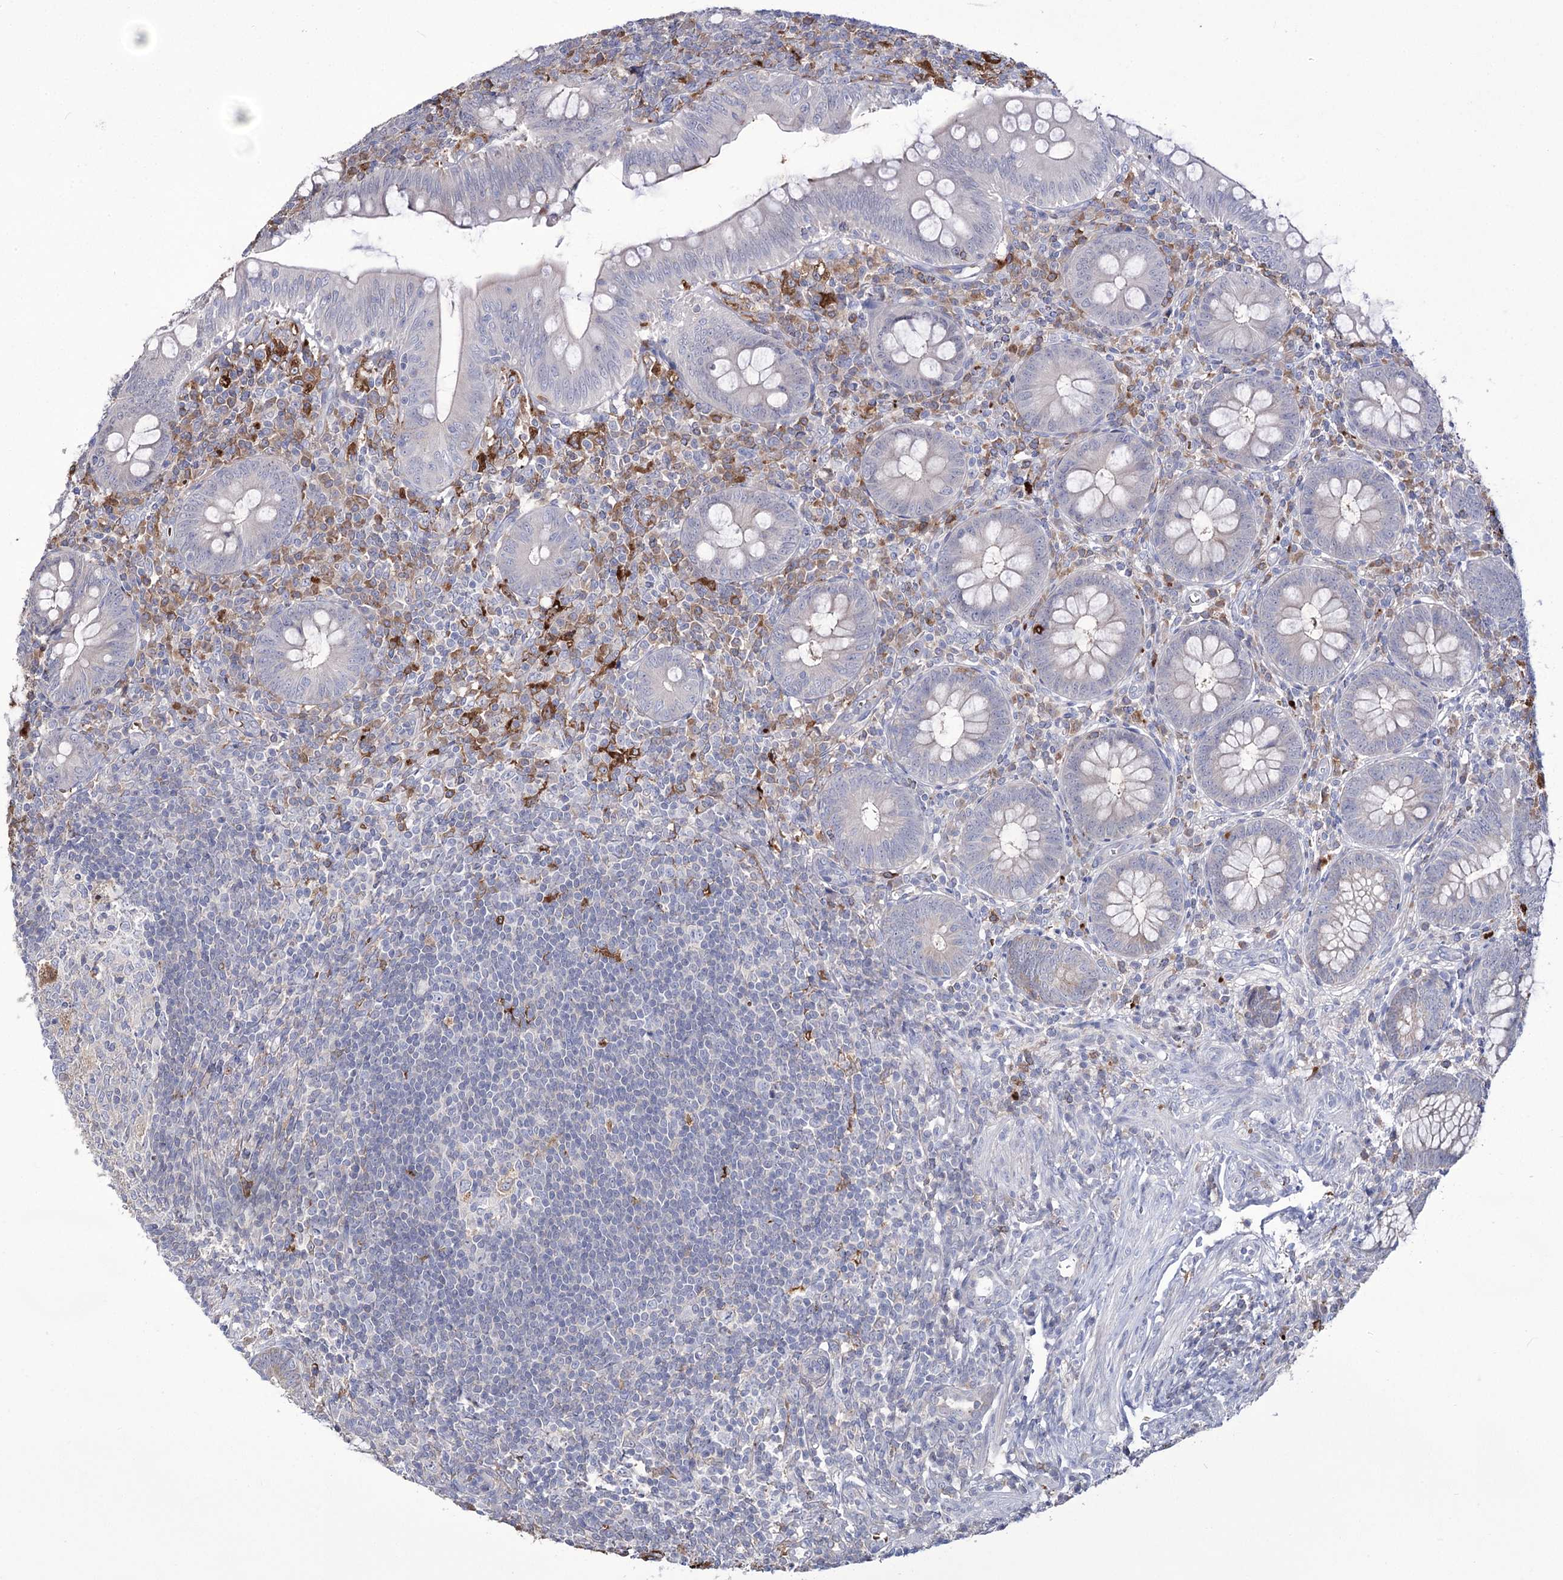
{"staining": {"intensity": "negative", "quantity": "none", "location": "none"}, "tissue": "appendix", "cell_type": "Glandular cells", "image_type": "normal", "snomed": [{"axis": "morphology", "description": "Normal tissue, NOS"}, {"axis": "topography", "description": "Appendix"}], "caption": "DAB immunohistochemical staining of unremarkable human appendix shows no significant staining in glandular cells. (Brightfield microscopy of DAB (3,3'-diaminobenzidine) immunohistochemistry at high magnification).", "gene": "ZNF622", "patient": {"sex": "male", "age": 14}}